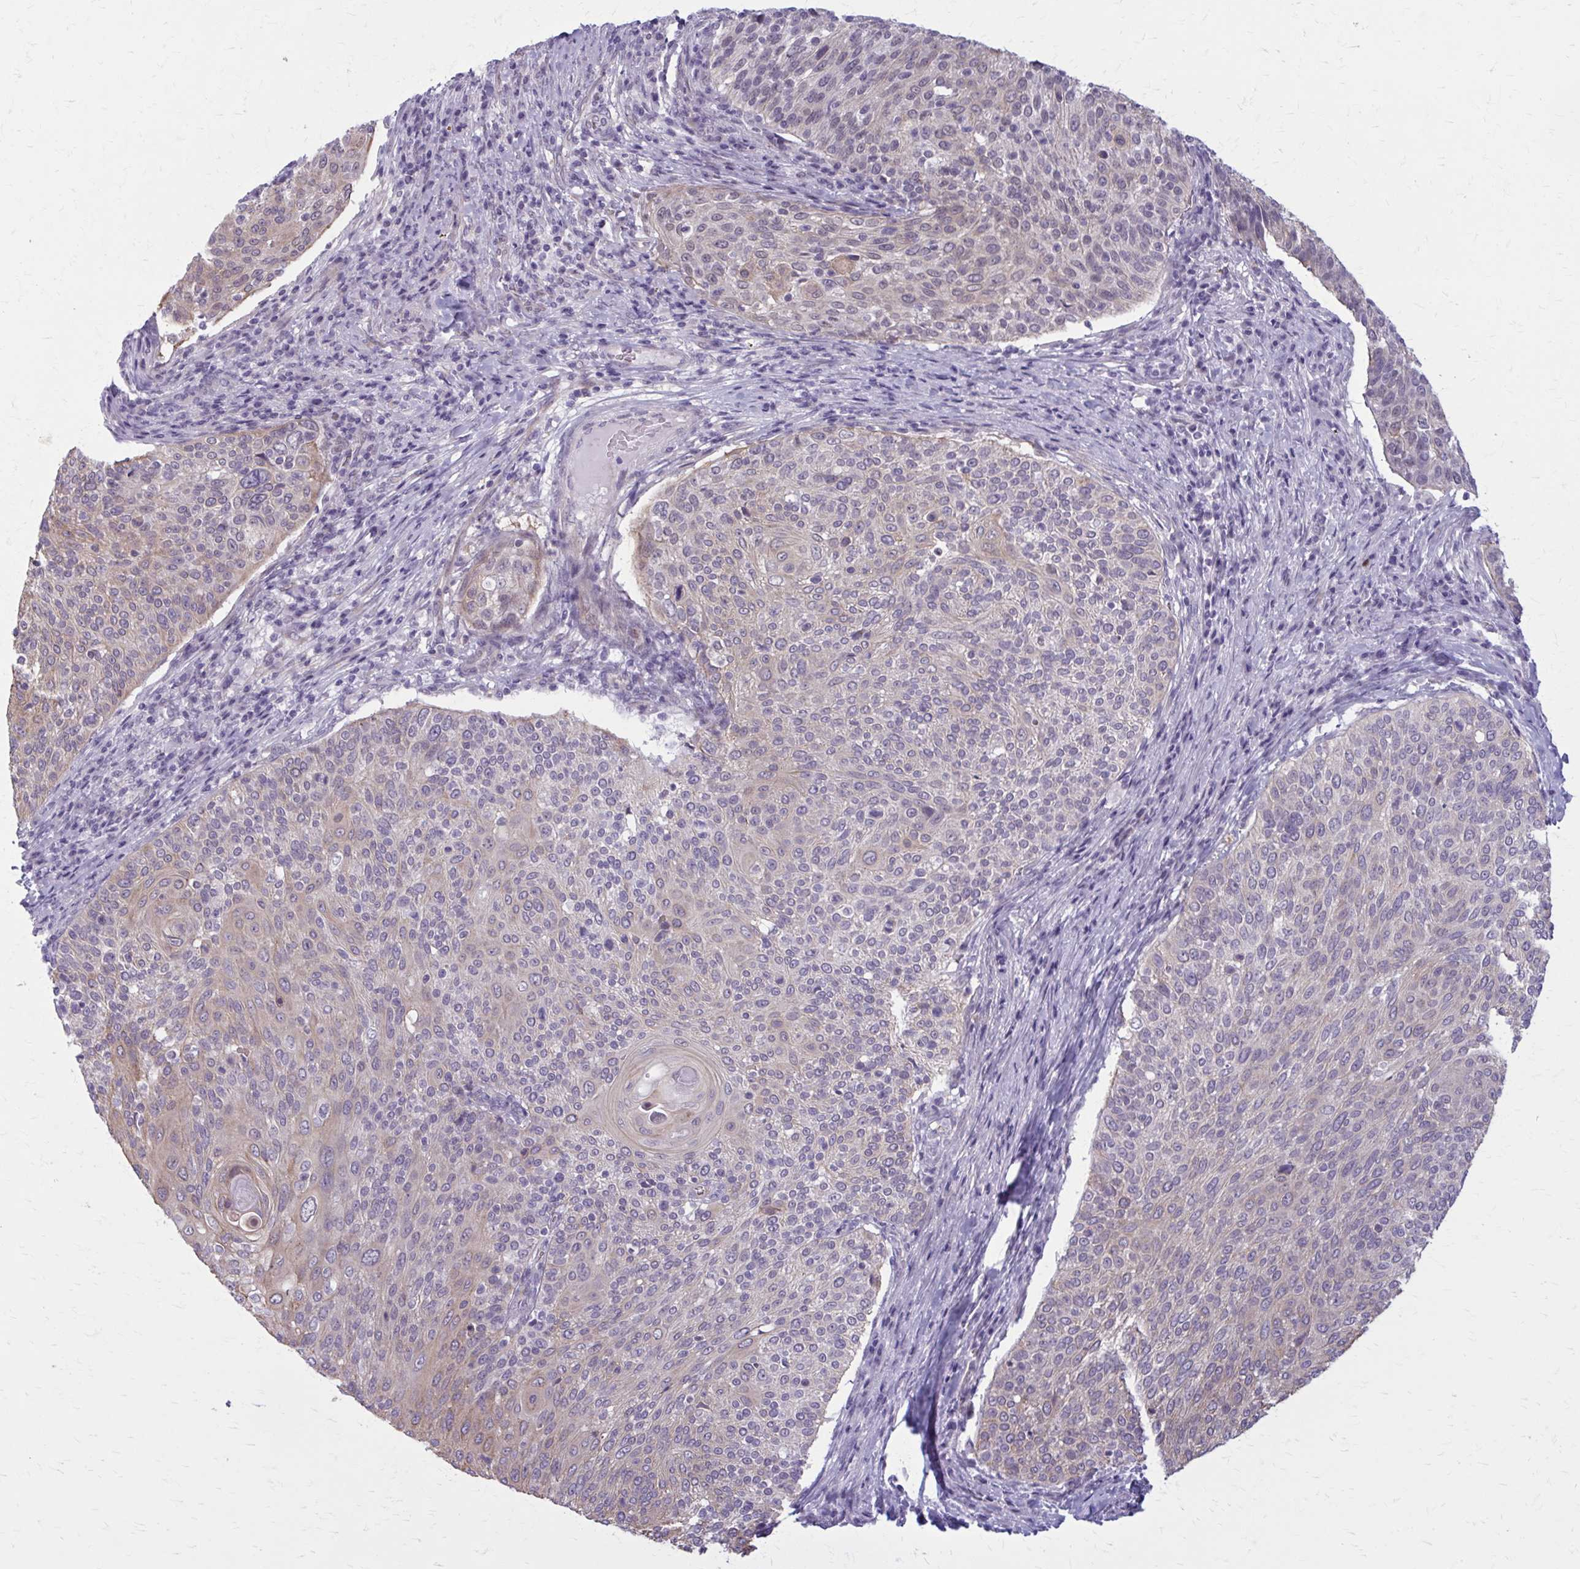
{"staining": {"intensity": "weak", "quantity": "<25%", "location": "cytoplasmic/membranous"}, "tissue": "cervical cancer", "cell_type": "Tumor cells", "image_type": "cancer", "snomed": [{"axis": "morphology", "description": "Squamous cell carcinoma, NOS"}, {"axis": "topography", "description": "Cervix"}], "caption": "Immunohistochemistry of cervical cancer reveals no expression in tumor cells. (Stains: DAB IHC with hematoxylin counter stain, Microscopy: brightfield microscopy at high magnification).", "gene": "NUMBL", "patient": {"sex": "female", "age": 31}}